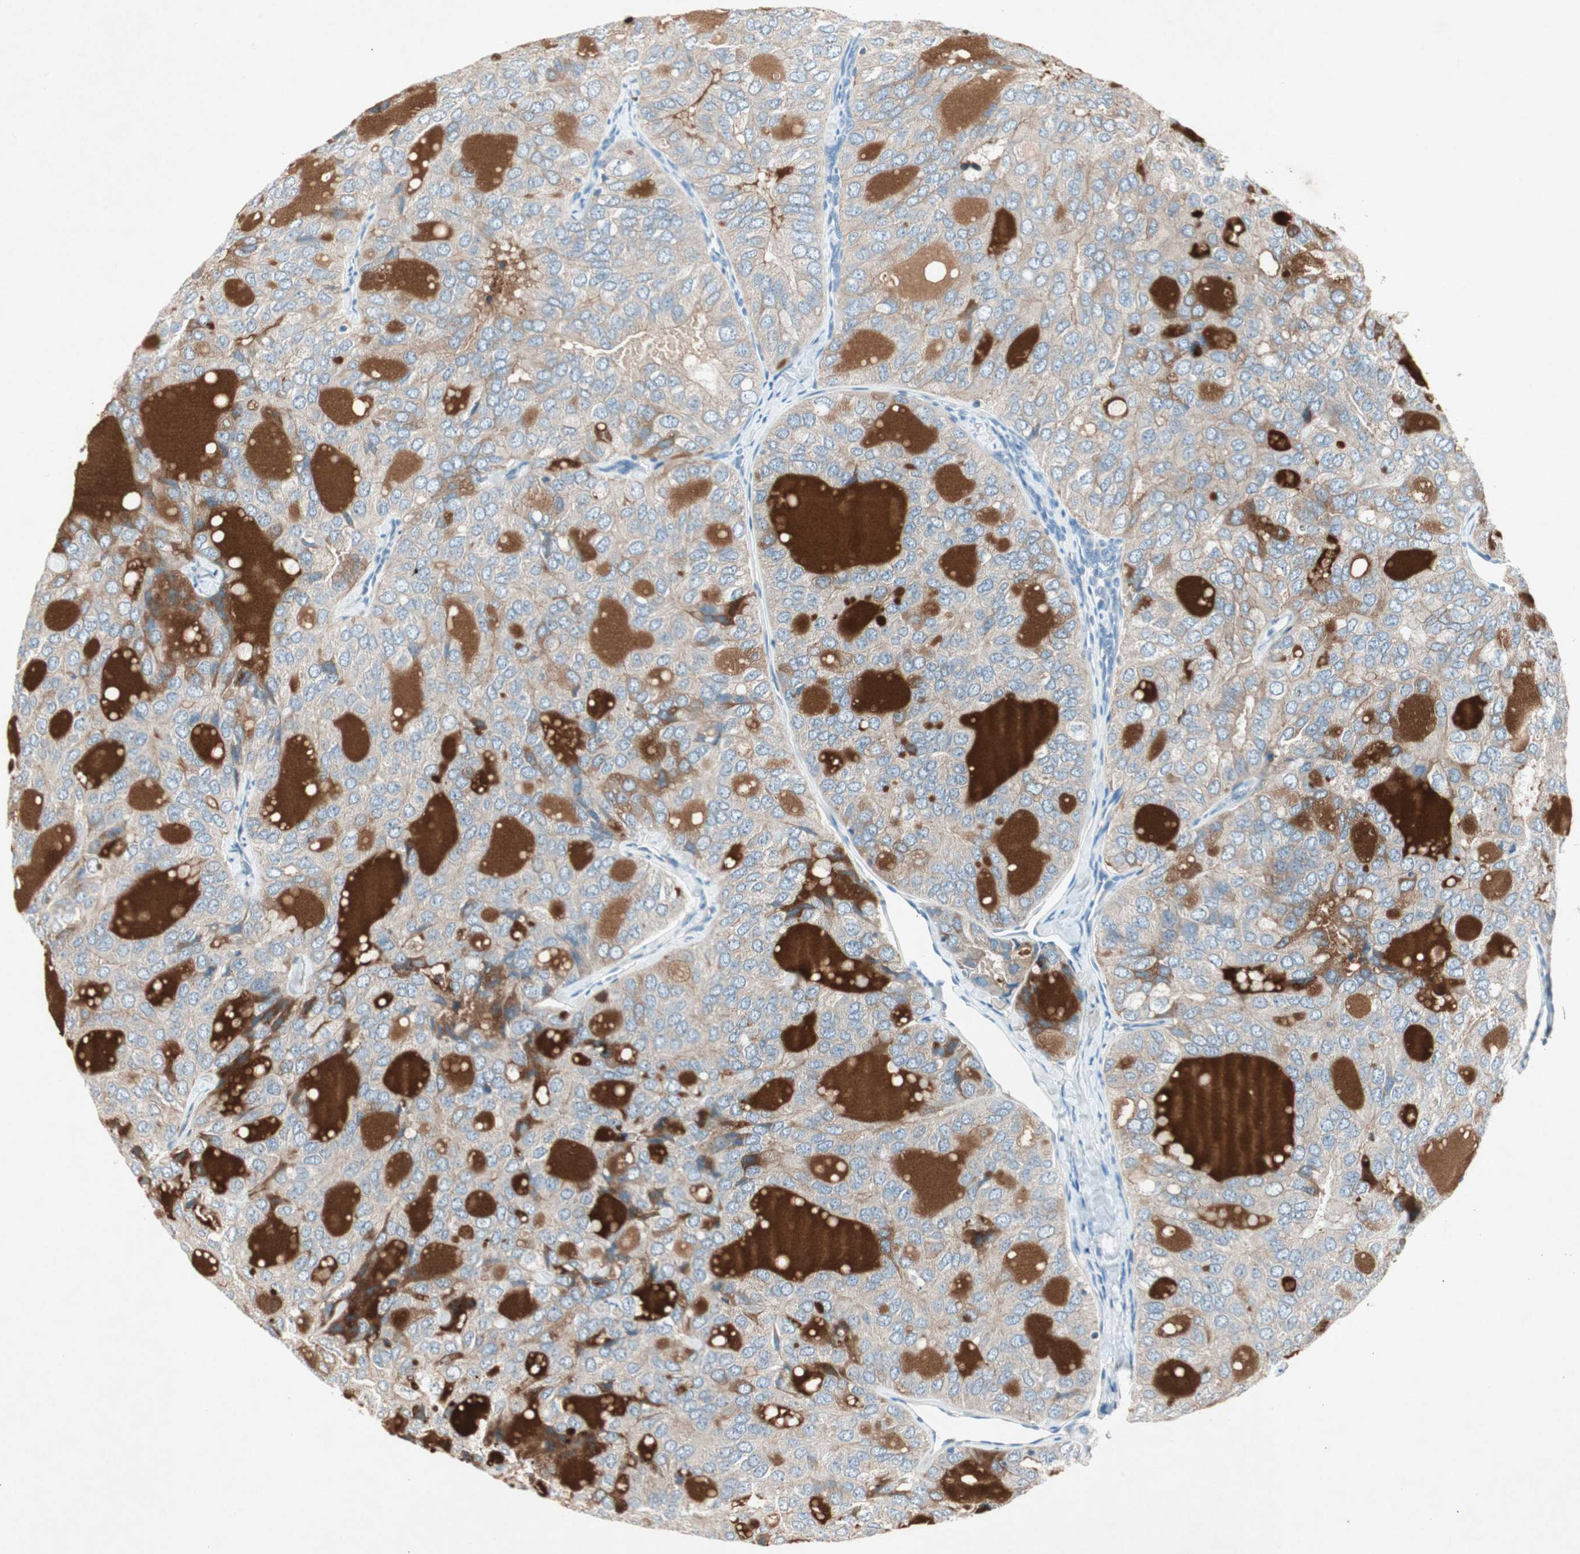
{"staining": {"intensity": "weak", "quantity": ">75%", "location": "cytoplasmic/membranous"}, "tissue": "thyroid cancer", "cell_type": "Tumor cells", "image_type": "cancer", "snomed": [{"axis": "morphology", "description": "Follicular adenoma carcinoma, NOS"}, {"axis": "topography", "description": "Thyroid gland"}], "caption": "Immunohistochemistry (IHC) photomicrograph of thyroid cancer (follicular adenoma carcinoma) stained for a protein (brown), which displays low levels of weak cytoplasmic/membranous staining in approximately >75% of tumor cells.", "gene": "NKAIN1", "patient": {"sex": "male", "age": 75}}